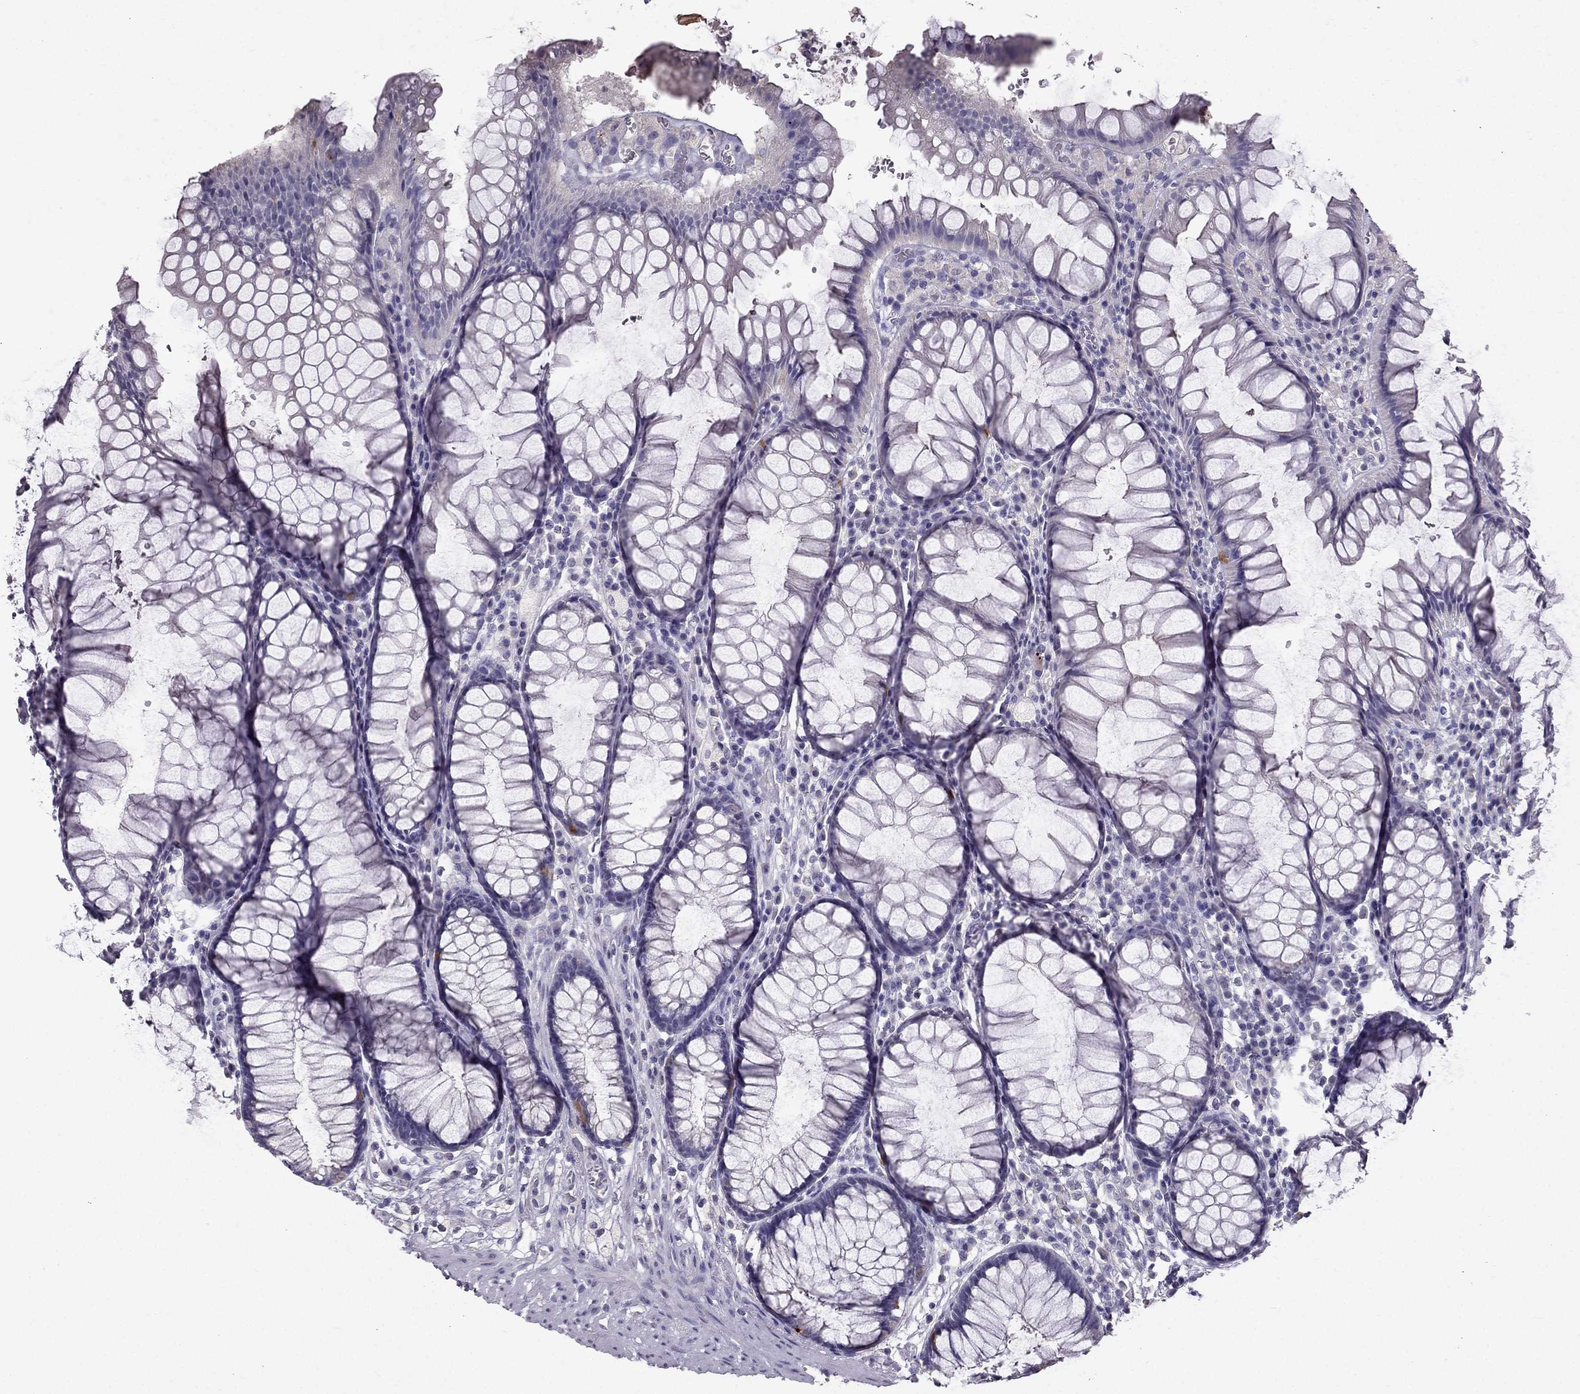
{"staining": {"intensity": "strong", "quantity": "<25%", "location": "cytoplasmic/membranous"}, "tissue": "rectum", "cell_type": "Glandular cells", "image_type": "normal", "snomed": [{"axis": "morphology", "description": "Normal tissue, NOS"}, {"axis": "topography", "description": "Rectum"}], "caption": "Protein staining displays strong cytoplasmic/membranous staining in about <25% of glandular cells in unremarkable rectum. (DAB = brown stain, brightfield microscopy at high magnification).", "gene": "ARHGAP11A", "patient": {"sex": "female", "age": 68}}